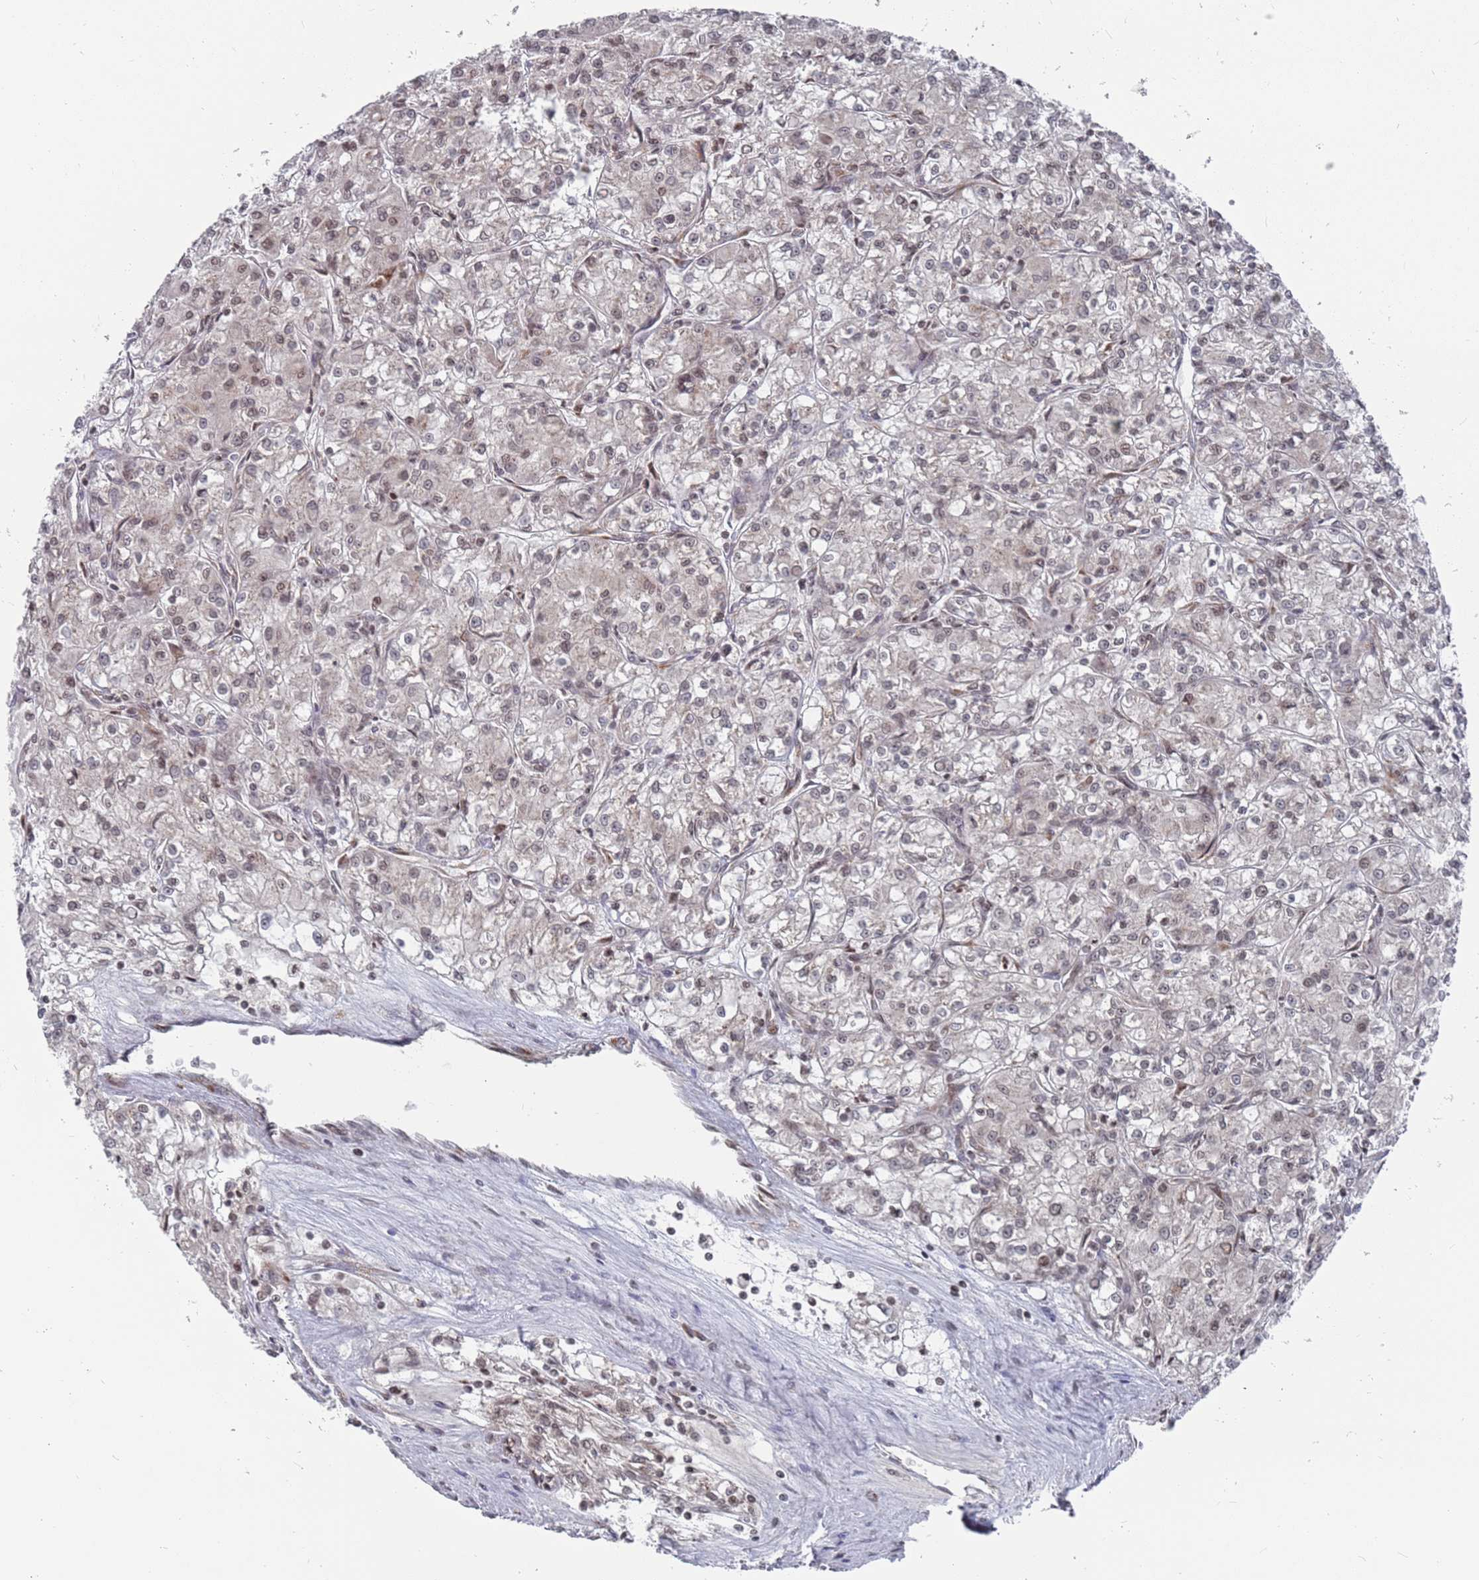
{"staining": {"intensity": "negative", "quantity": "none", "location": "none"}, "tissue": "renal cancer", "cell_type": "Tumor cells", "image_type": "cancer", "snomed": [{"axis": "morphology", "description": "Adenocarcinoma, NOS"}, {"axis": "topography", "description": "Kidney"}], "caption": "Image shows no significant protein positivity in tumor cells of renal cancer.", "gene": "FMO4", "patient": {"sex": "female", "age": 59}}